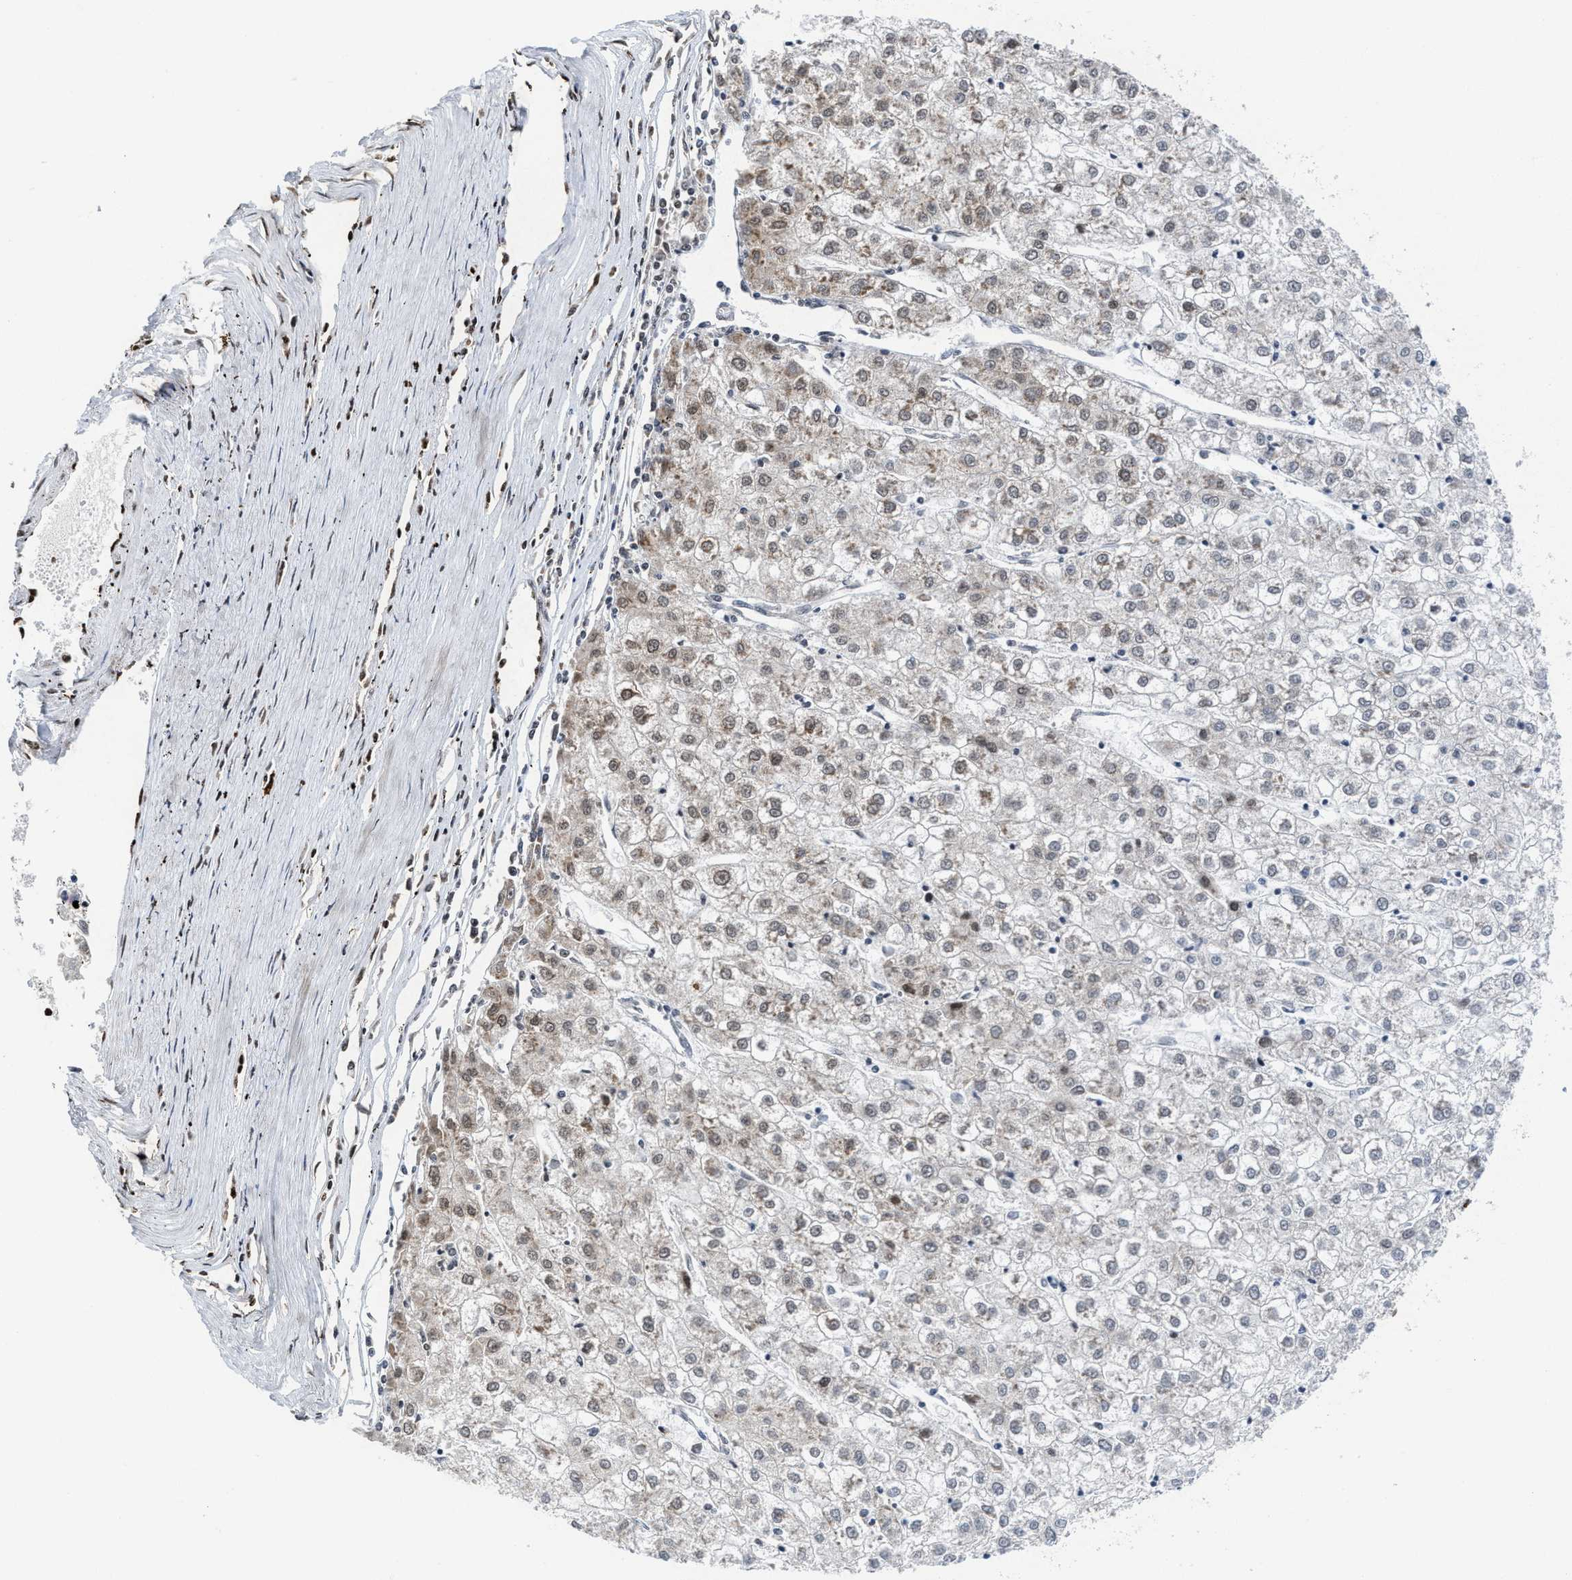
{"staining": {"intensity": "weak", "quantity": "25%-75%", "location": "cytoplasmic/membranous"}, "tissue": "liver cancer", "cell_type": "Tumor cells", "image_type": "cancer", "snomed": [{"axis": "morphology", "description": "Carcinoma, Hepatocellular, NOS"}, {"axis": "topography", "description": "Liver"}], "caption": "Brown immunohistochemical staining in liver cancer demonstrates weak cytoplasmic/membranous expression in about 25%-75% of tumor cells.", "gene": "ALYREF", "patient": {"sex": "male", "age": 72}}